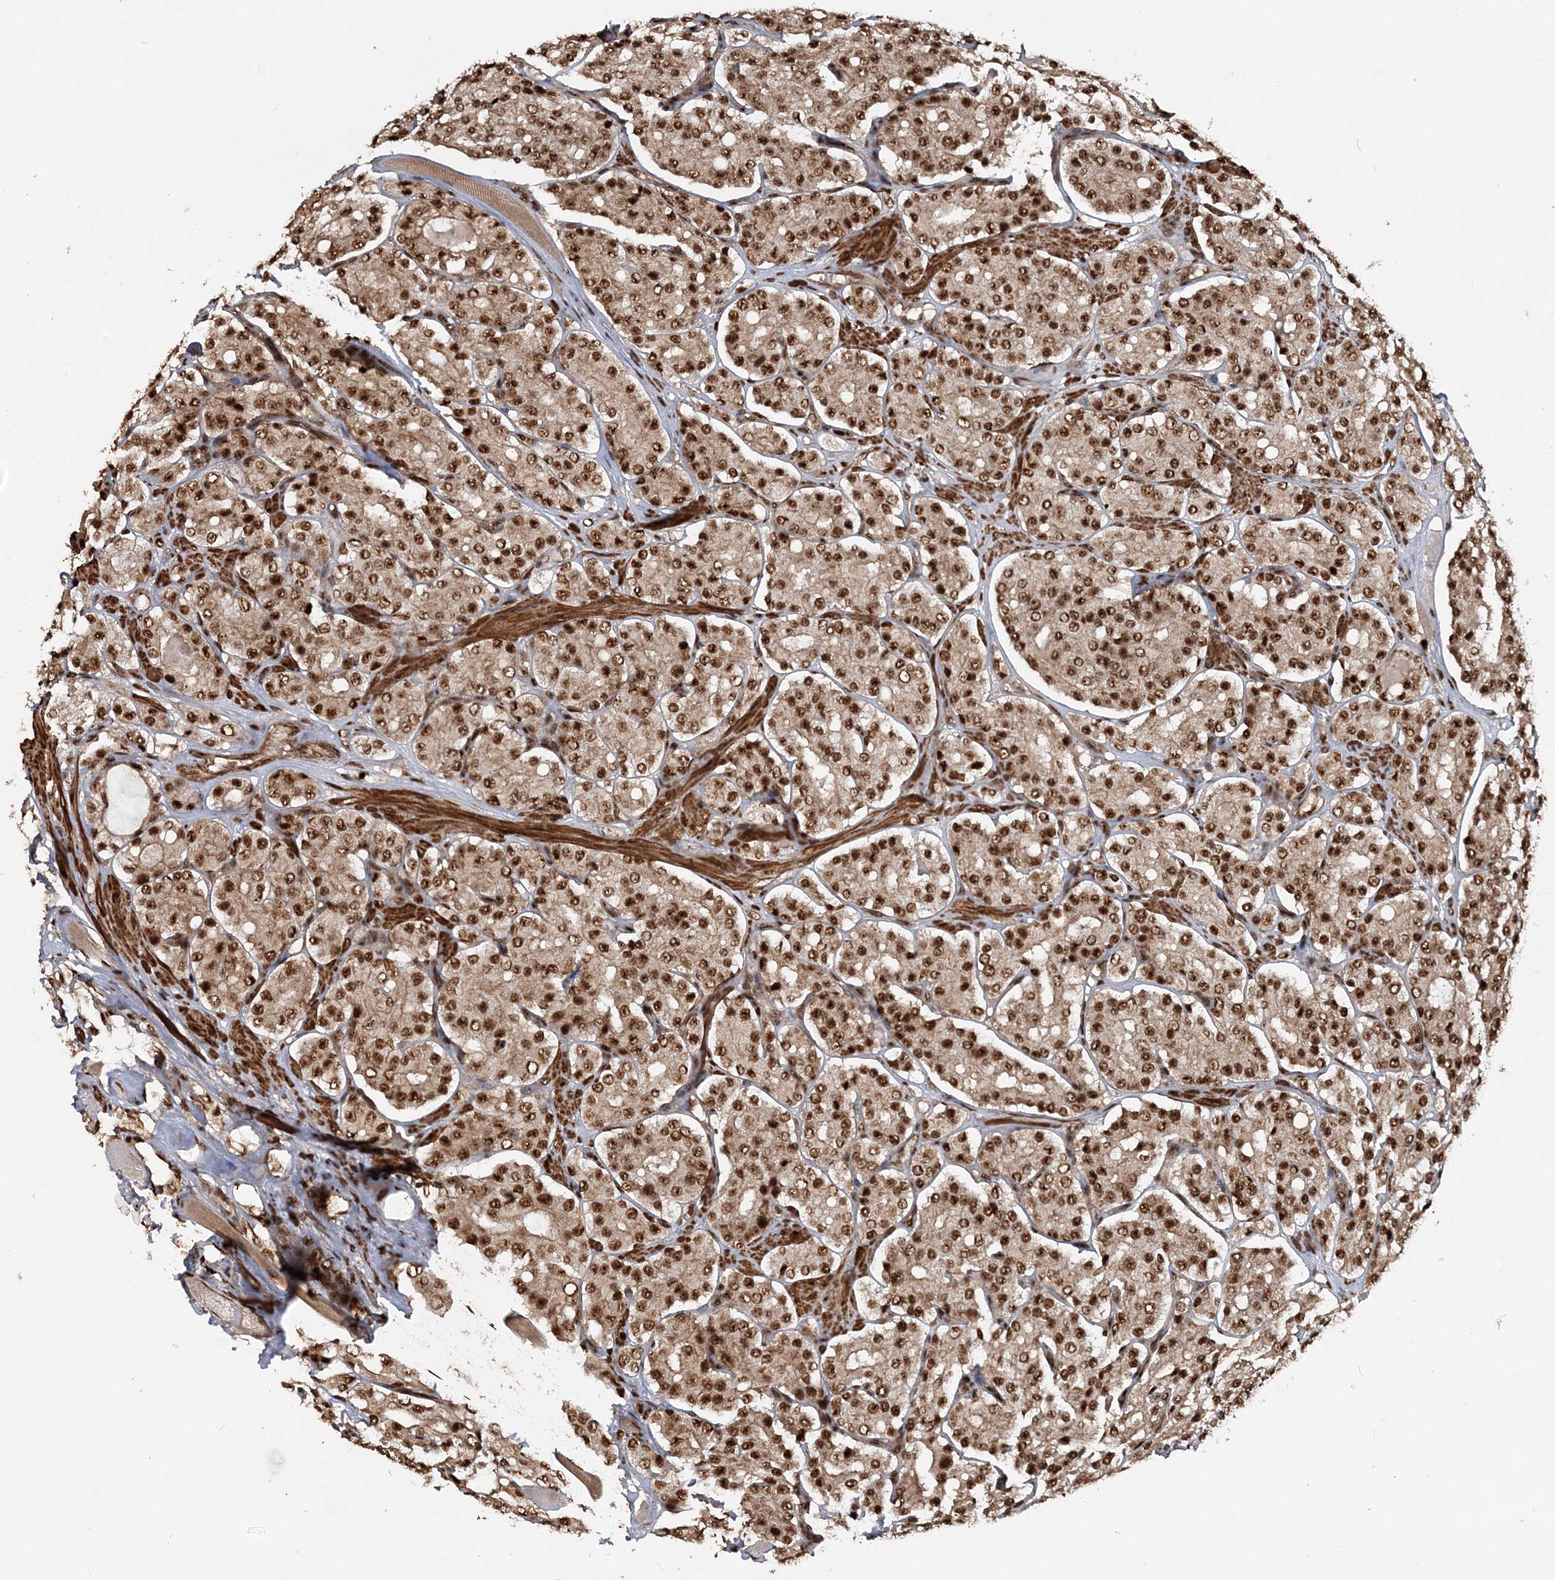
{"staining": {"intensity": "strong", "quantity": ">75%", "location": "nuclear"}, "tissue": "prostate cancer", "cell_type": "Tumor cells", "image_type": "cancer", "snomed": [{"axis": "morphology", "description": "Adenocarcinoma, High grade"}, {"axis": "topography", "description": "Prostate"}], "caption": "Prostate cancer stained for a protein shows strong nuclear positivity in tumor cells.", "gene": "EXOSC8", "patient": {"sex": "male", "age": 65}}